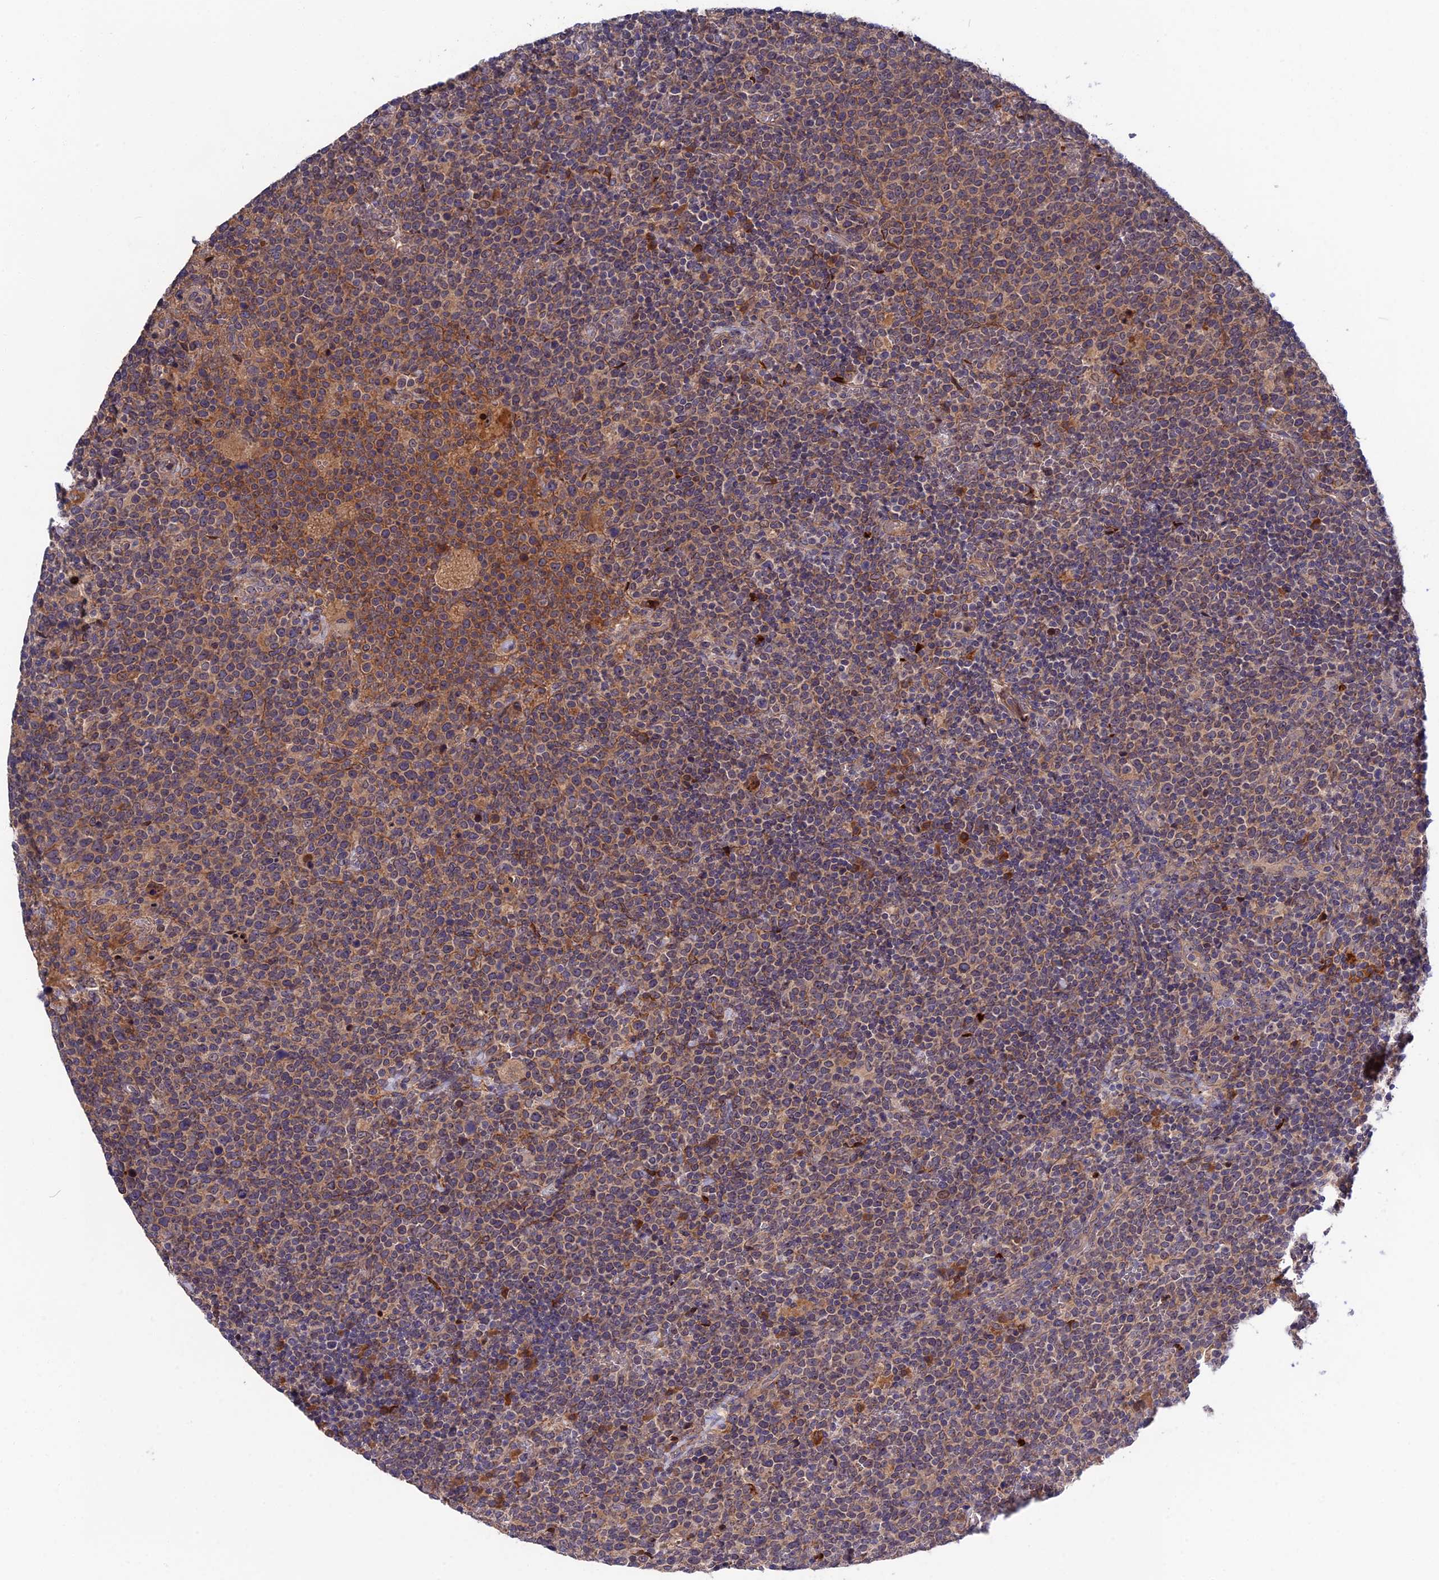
{"staining": {"intensity": "weak", "quantity": ">75%", "location": "cytoplasmic/membranous"}, "tissue": "lymphoma", "cell_type": "Tumor cells", "image_type": "cancer", "snomed": [{"axis": "morphology", "description": "Malignant lymphoma, non-Hodgkin's type, High grade"}, {"axis": "topography", "description": "Lymph node"}], "caption": "Weak cytoplasmic/membranous positivity is present in about >75% of tumor cells in lymphoma.", "gene": "CRACD", "patient": {"sex": "male", "age": 61}}